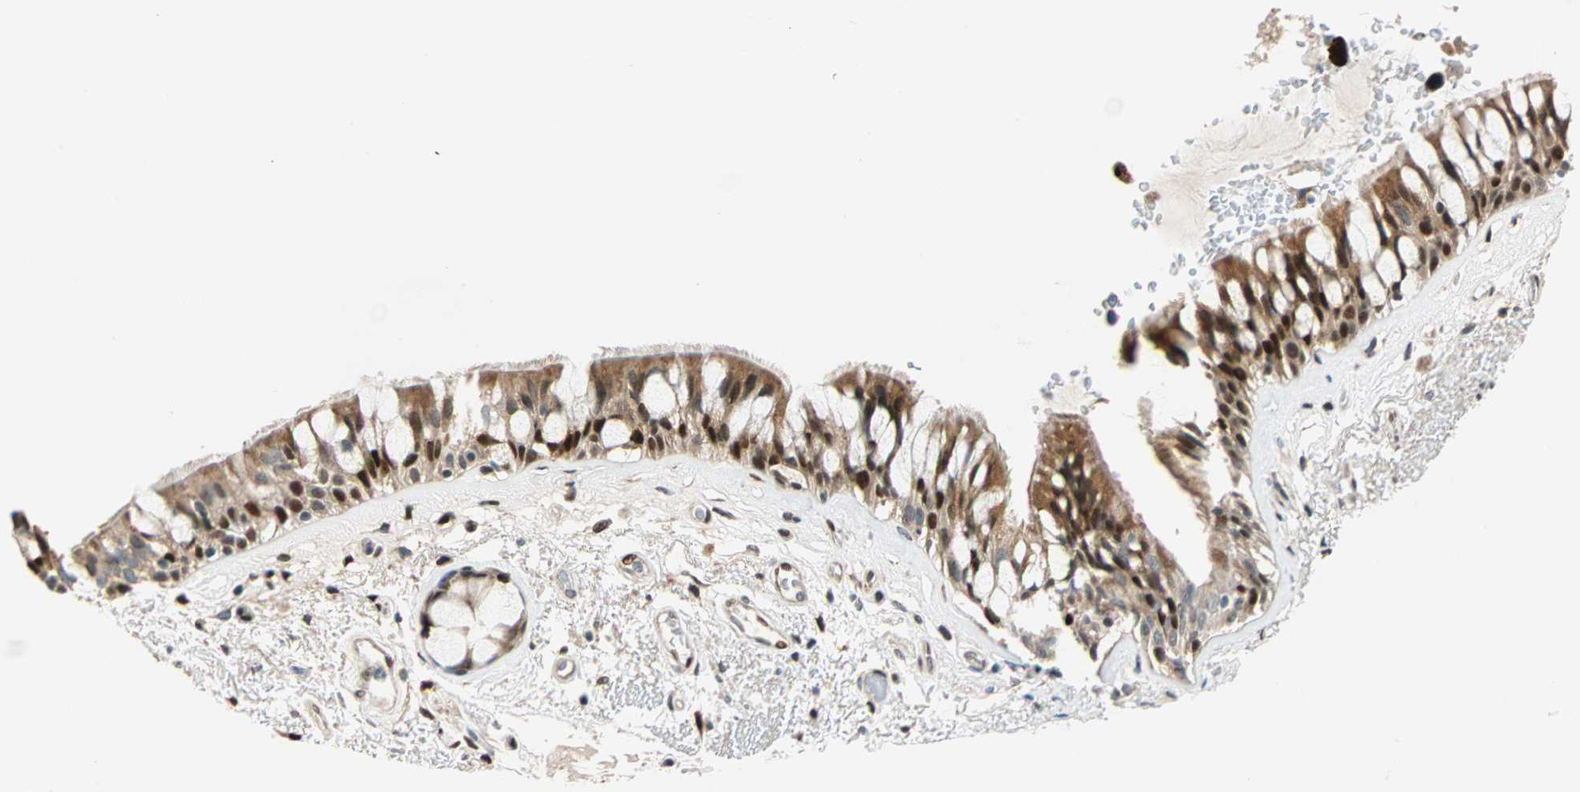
{"staining": {"intensity": "strong", "quantity": ">75%", "location": "cytoplasmic/membranous,nuclear"}, "tissue": "bronchus", "cell_type": "Respiratory epithelial cells", "image_type": "normal", "snomed": [{"axis": "morphology", "description": "Normal tissue, NOS"}, {"axis": "topography", "description": "Bronchus"}], "caption": "High-power microscopy captured an immunohistochemistry photomicrograph of normal bronchus, revealing strong cytoplasmic/membranous,nuclear positivity in about >75% of respiratory epithelial cells.", "gene": "HECW1", "patient": {"sex": "male", "age": 66}}